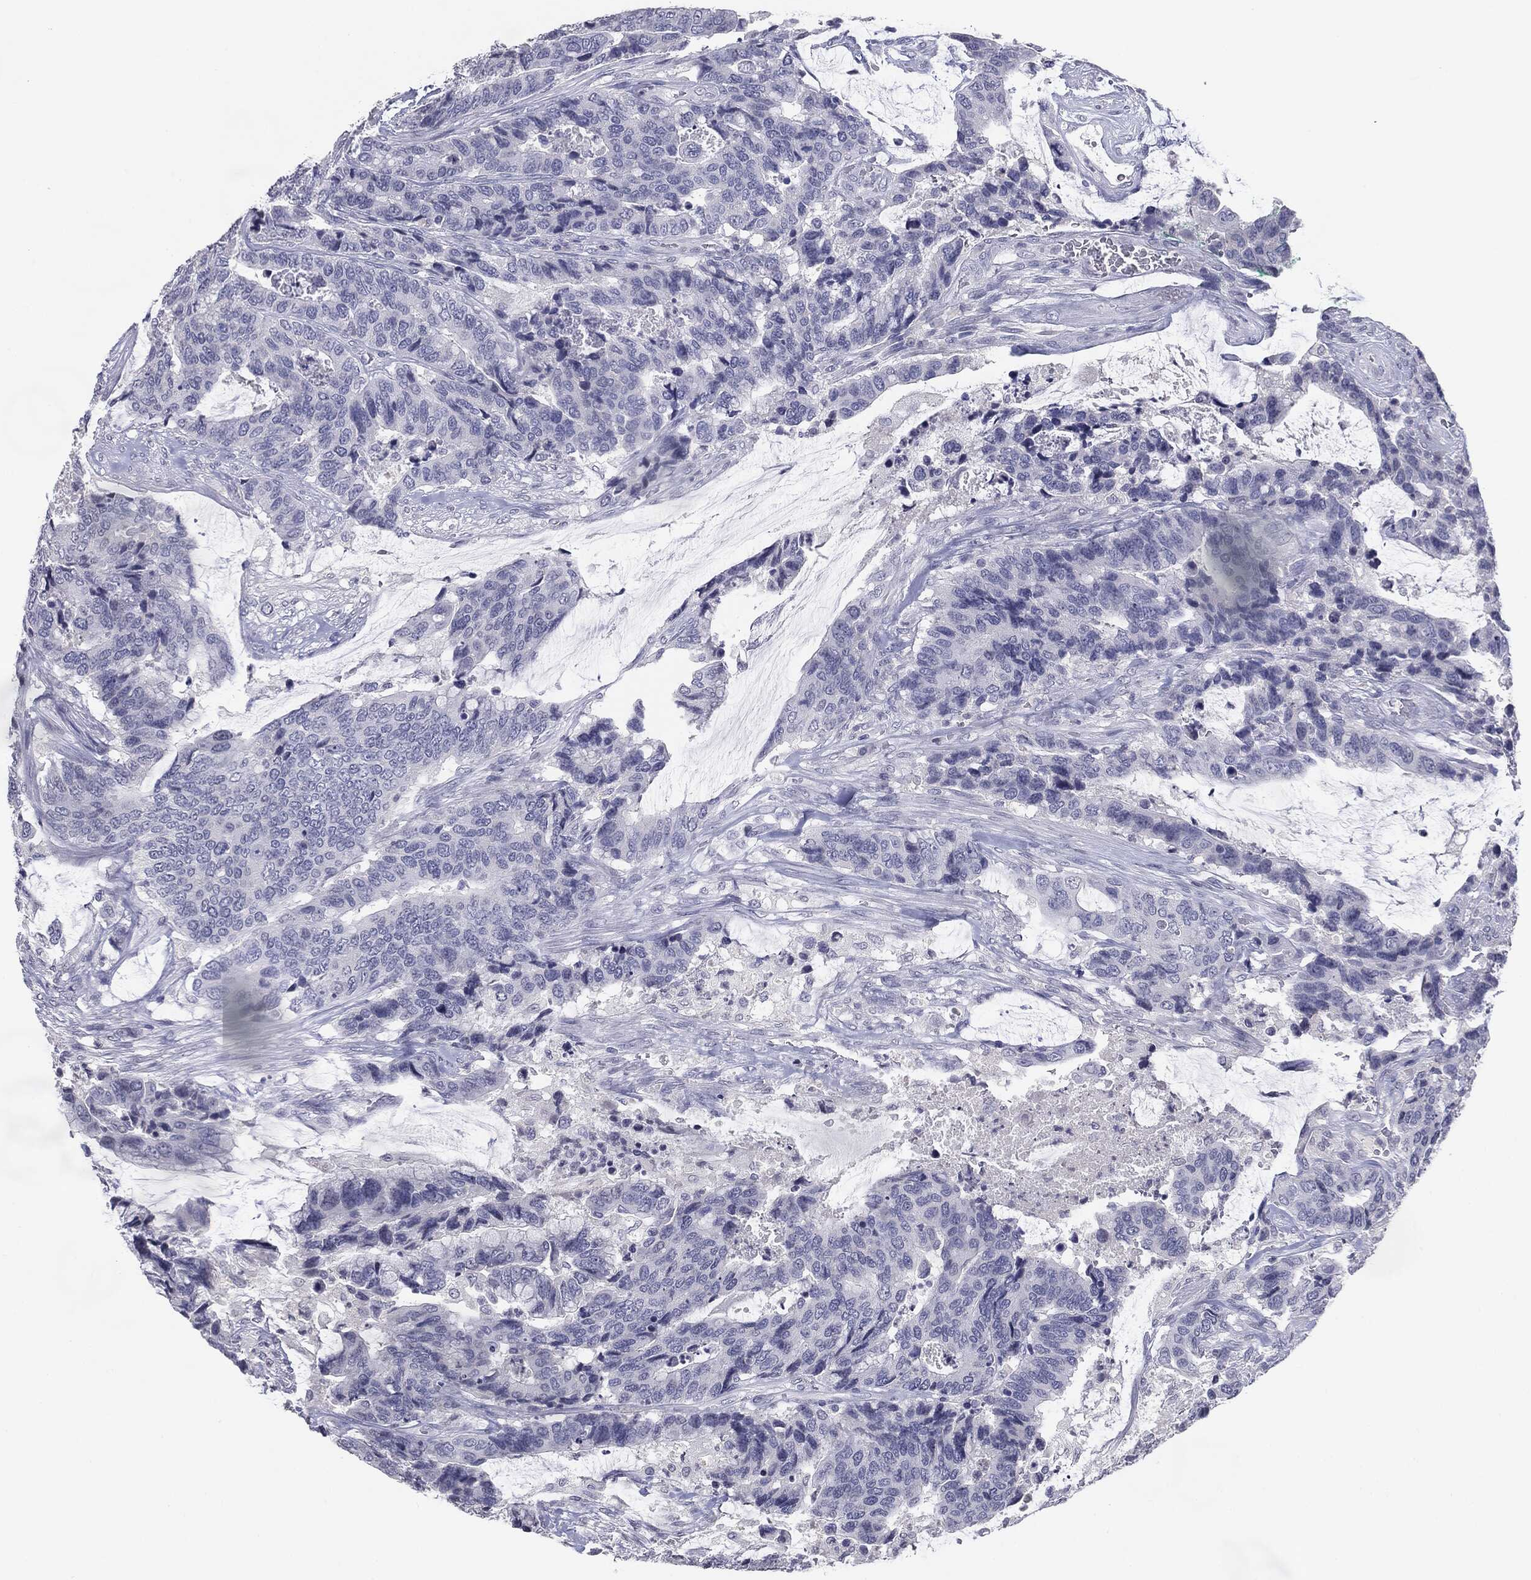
{"staining": {"intensity": "negative", "quantity": "none", "location": "none"}, "tissue": "colorectal cancer", "cell_type": "Tumor cells", "image_type": "cancer", "snomed": [{"axis": "morphology", "description": "Adenocarcinoma, NOS"}, {"axis": "topography", "description": "Rectum"}], "caption": "The IHC image has no significant staining in tumor cells of colorectal adenocarcinoma tissue.", "gene": "SERPINB4", "patient": {"sex": "female", "age": 59}}